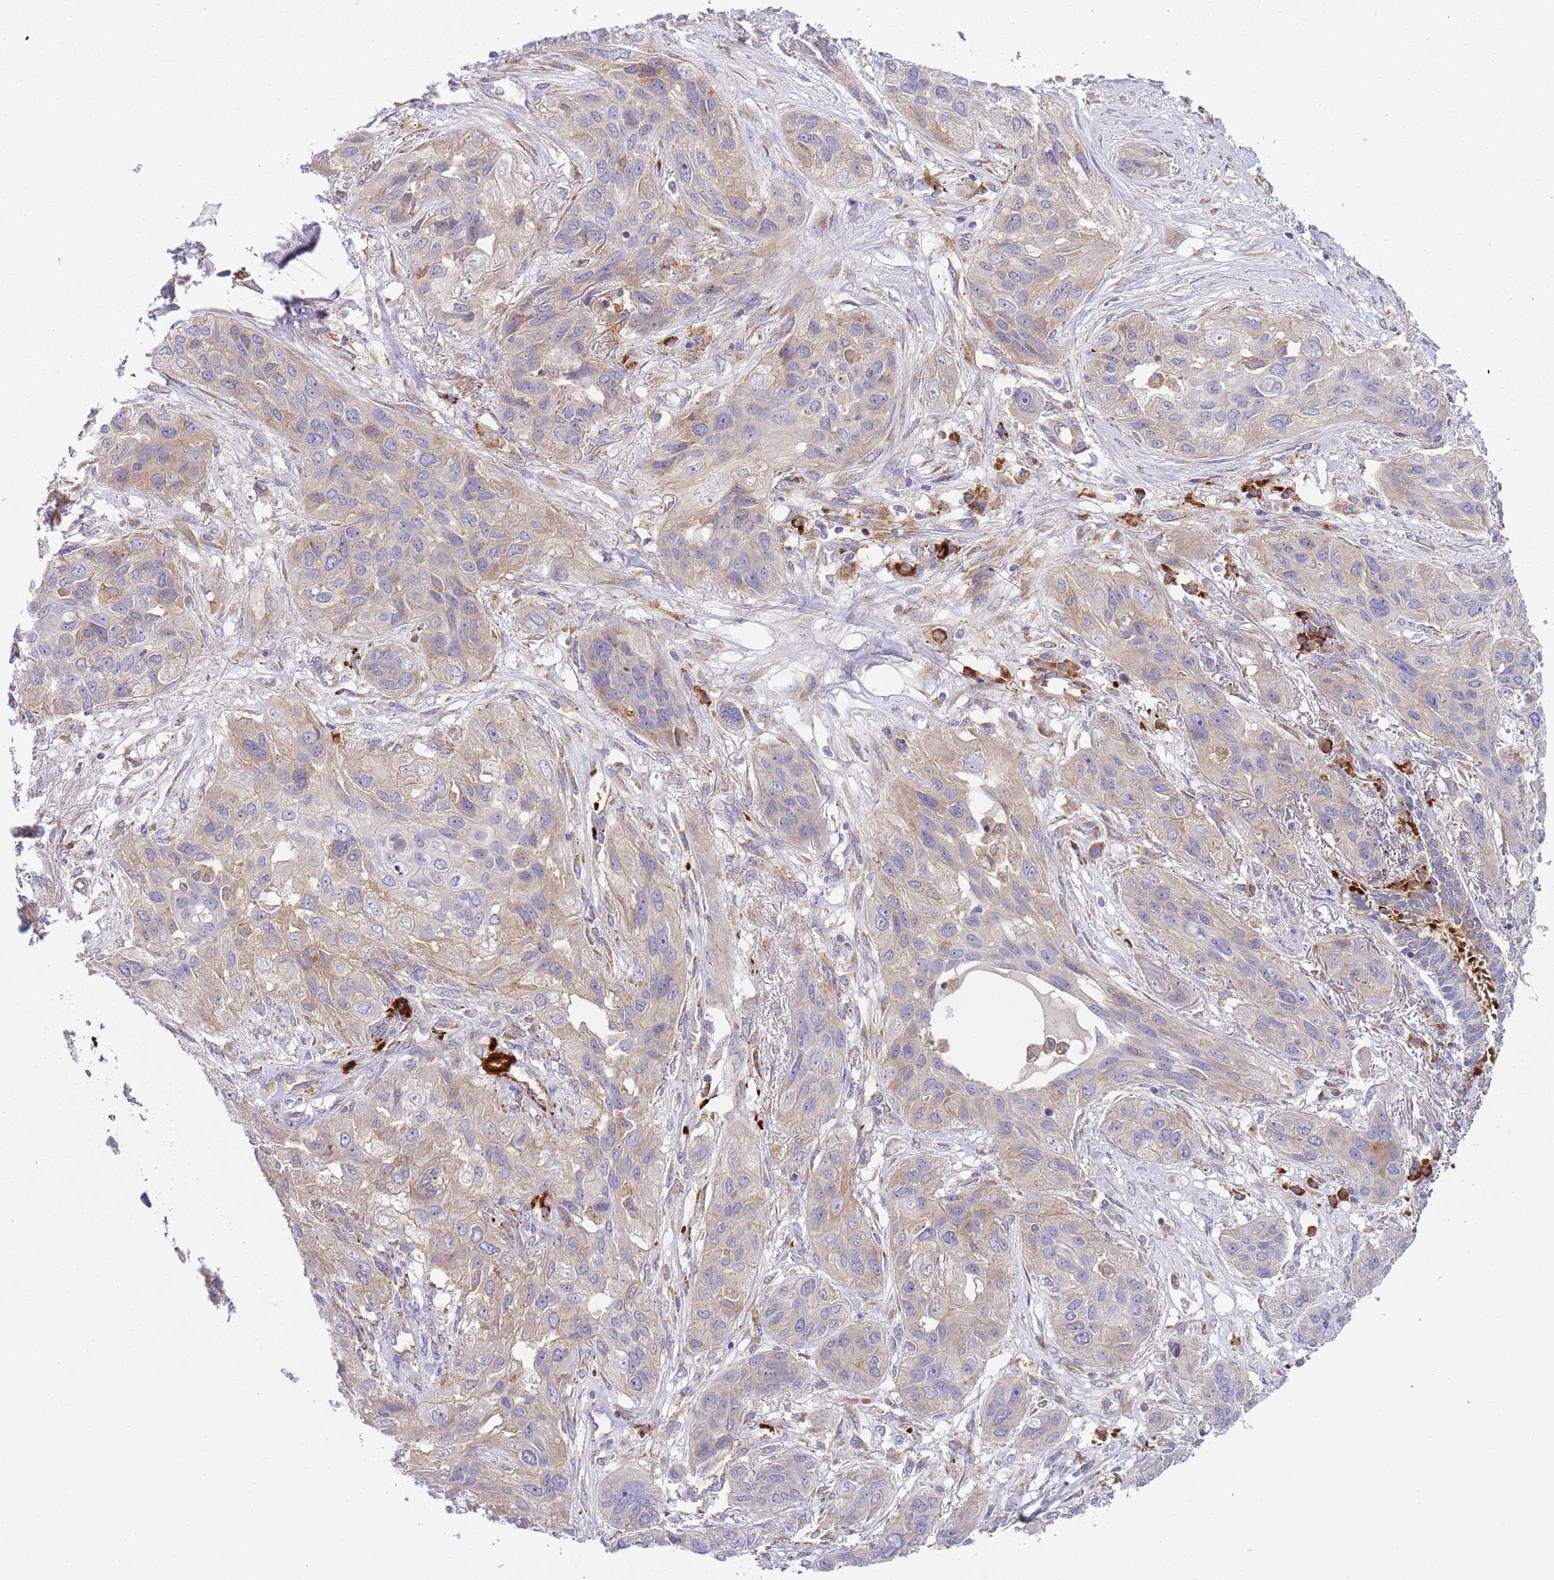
{"staining": {"intensity": "moderate", "quantity": "25%-75%", "location": "cytoplasmic/membranous"}, "tissue": "lung cancer", "cell_type": "Tumor cells", "image_type": "cancer", "snomed": [{"axis": "morphology", "description": "Squamous cell carcinoma, NOS"}, {"axis": "topography", "description": "Lung"}], "caption": "A brown stain highlights moderate cytoplasmic/membranous staining of a protein in human lung cancer tumor cells. (Stains: DAB (3,3'-diaminobenzidine) in brown, nuclei in blue, Microscopy: brightfield microscopy at high magnification).", "gene": "VWCE", "patient": {"sex": "female", "age": 70}}